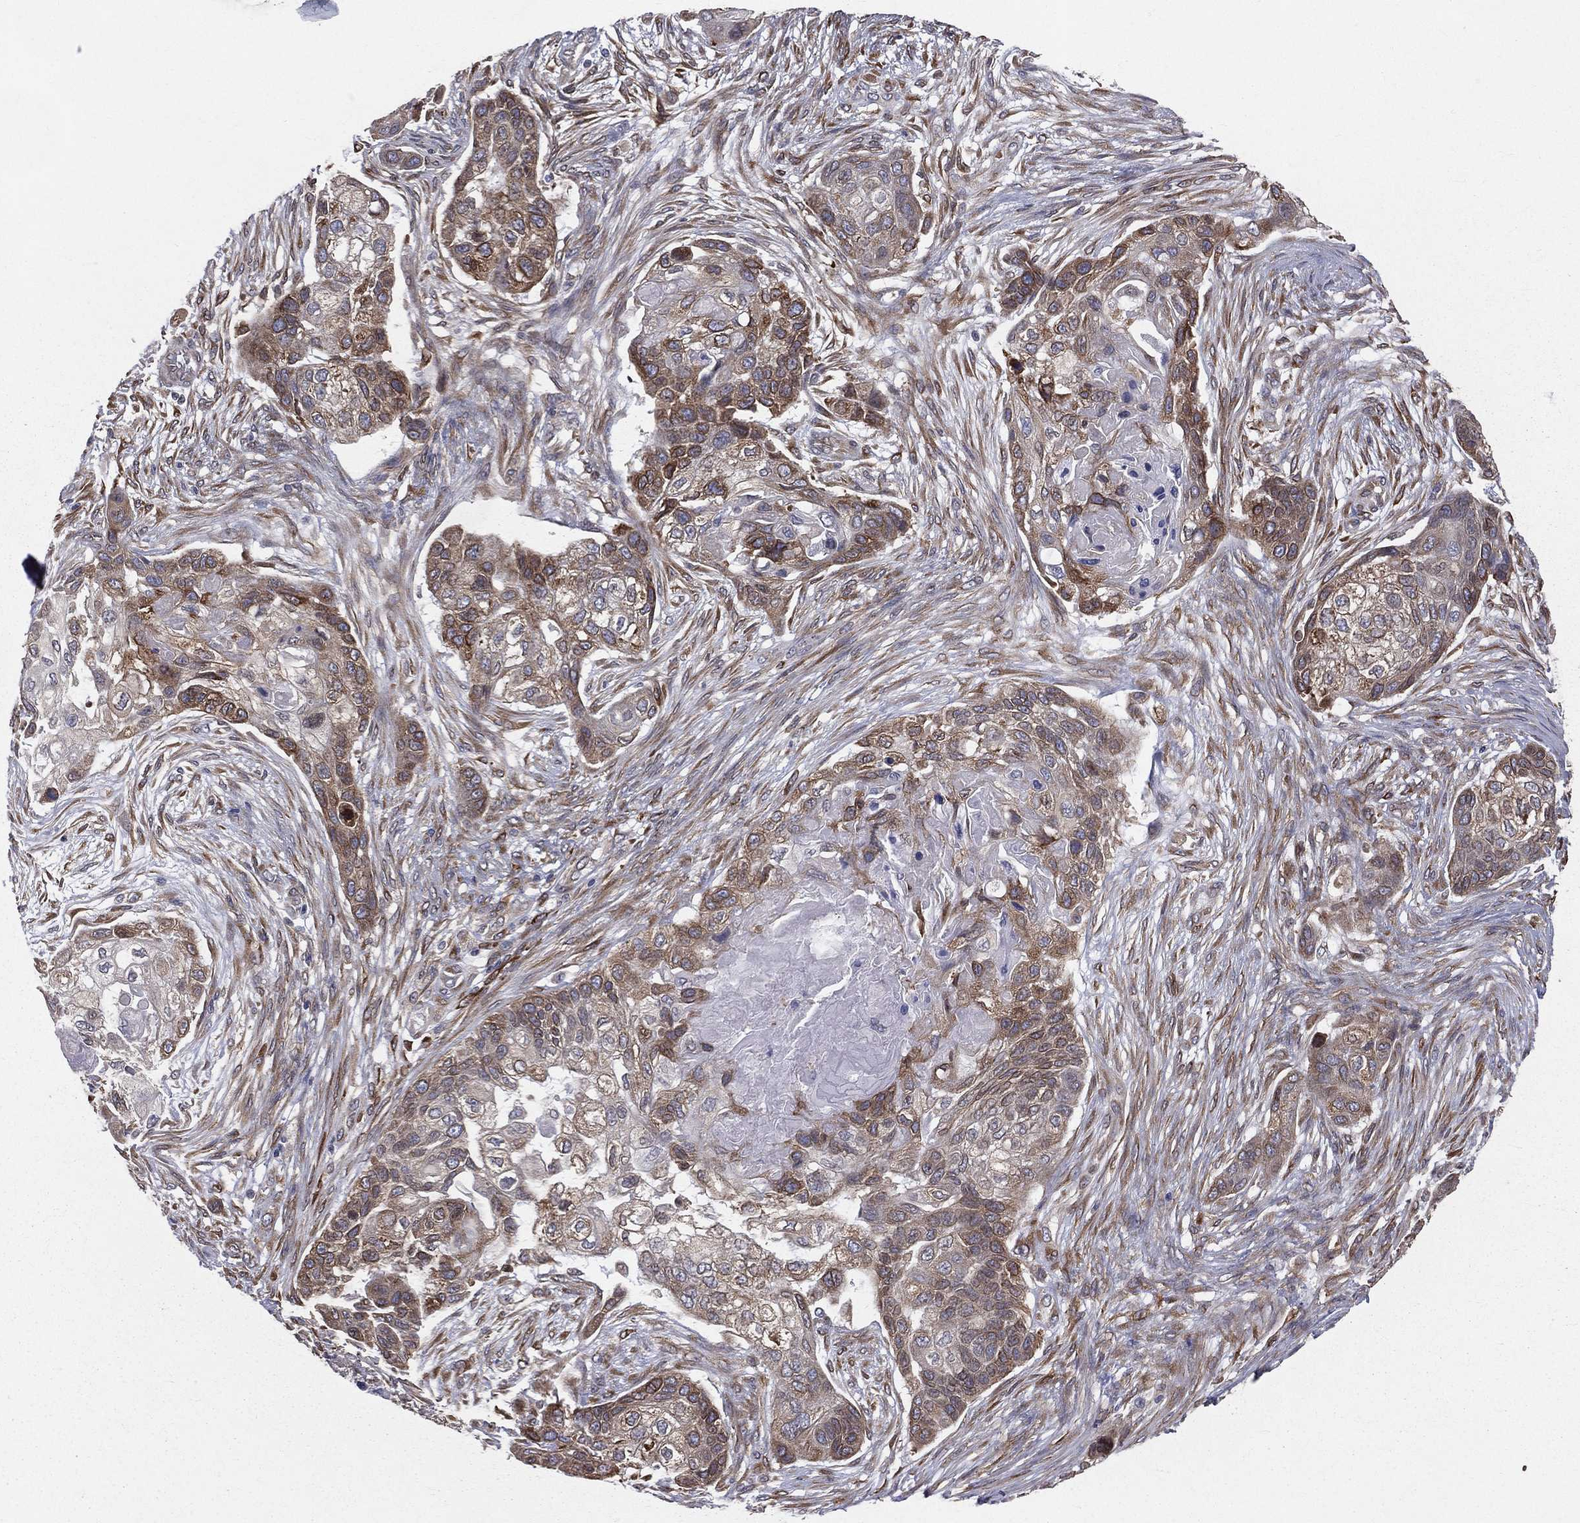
{"staining": {"intensity": "moderate", "quantity": ">75%", "location": "cytoplasmic/membranous"}, "tissue": "lung cancer", "cell_type": "Tumor cells", "image_type": "cancer", "snomed": [{"axis": "morphology", "description": "Squamous cell carcinoma, NOS"}, {"axis": "topography", "description": "Lung"}], "caption": "Protein expression analysis of human squamous cell carcinoma (lung) reveals moderate cytoplasmic/membranous positivity in about >75% of tumor cells.", "gene": "PGRMC1", "patient": {"sex": "male", "age": 69}}